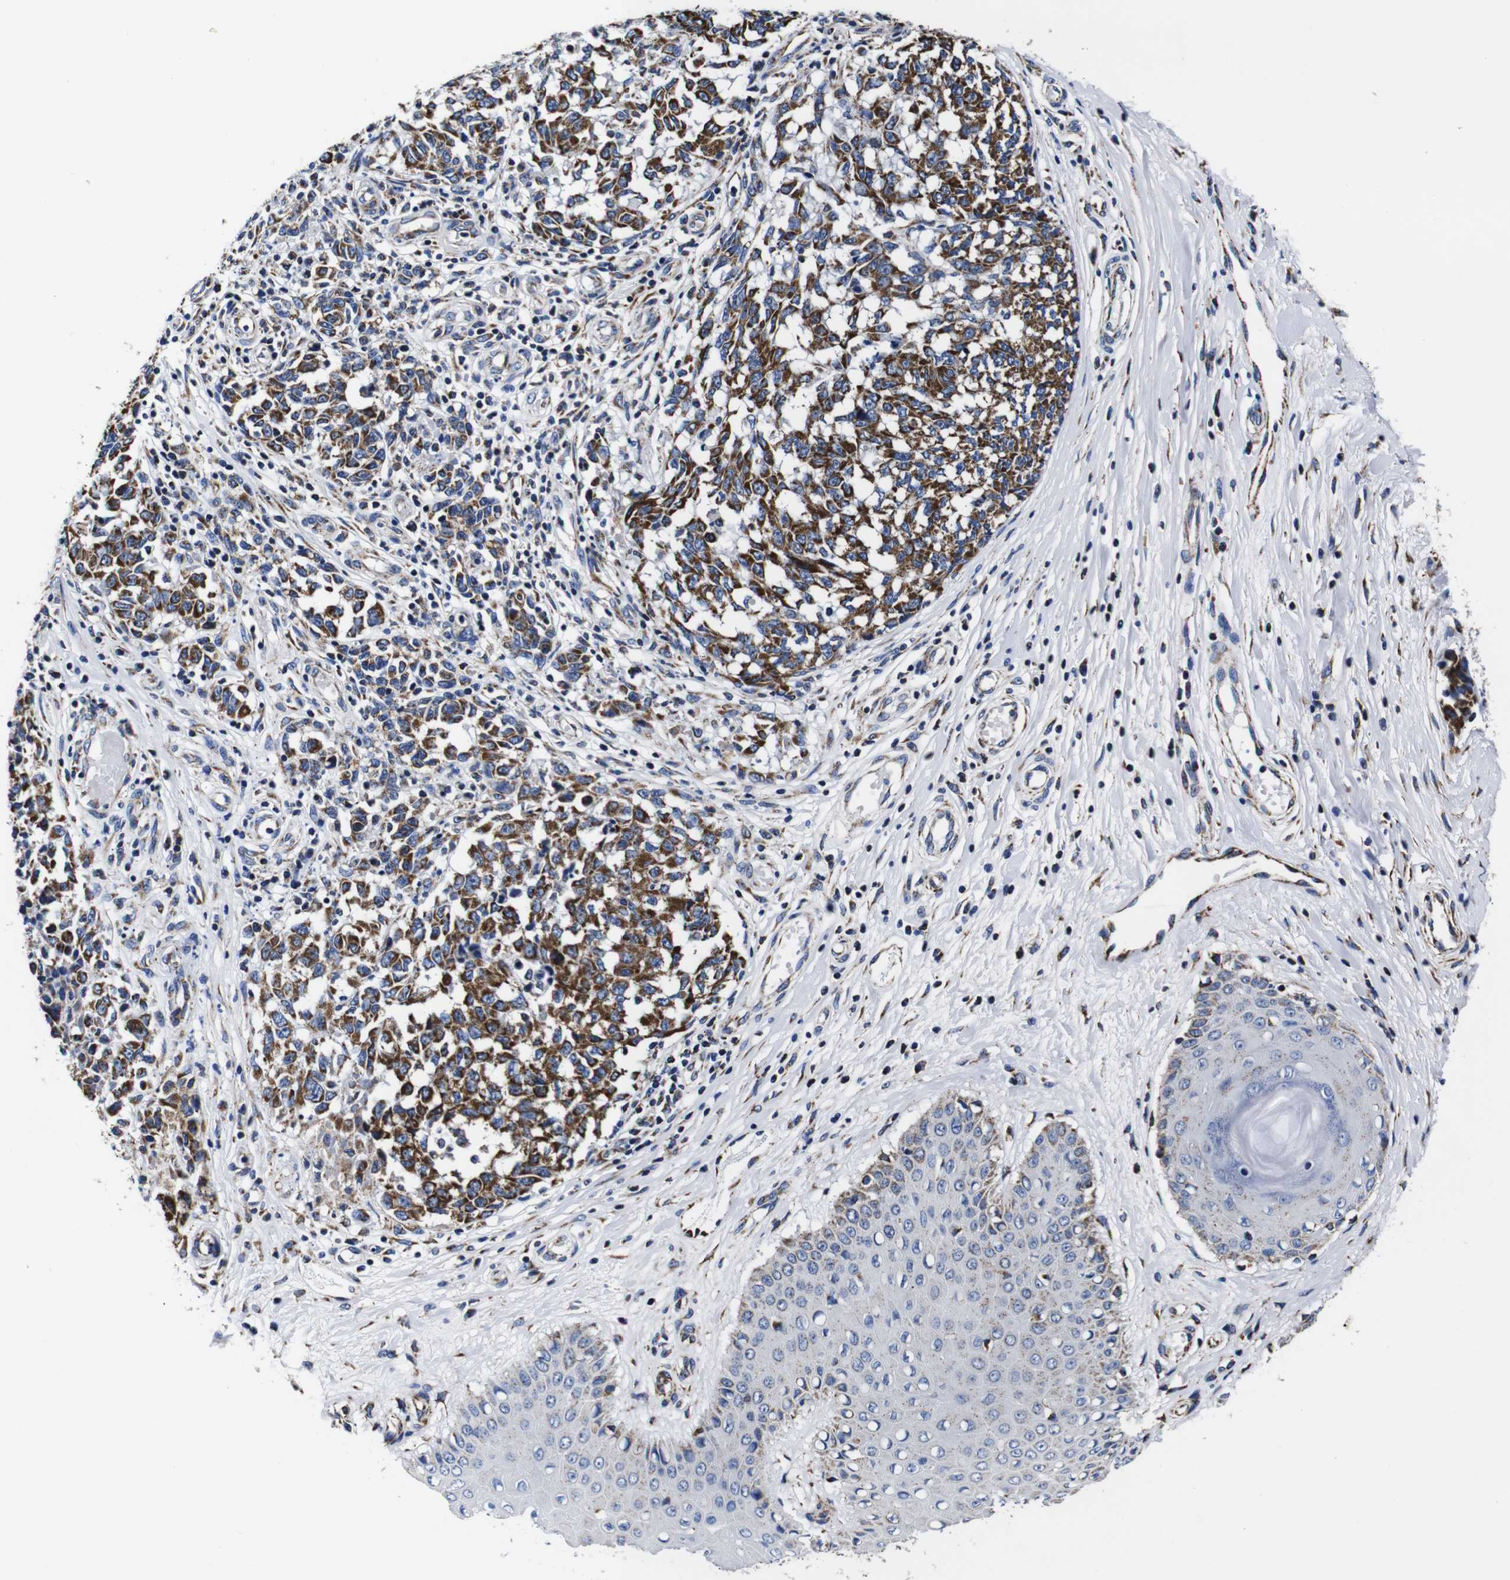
{"staining": {"intensity": "moderate", "quantity": ">75%", "location": "cytoplasmic/membranous"}, "tissue": "melanoma", "cell_type": "Tumor cells", "image_type": "cancer", "snomed": [{"axis": "morphology", "description": "Malignant melanoma, NOS"}, {"axis": "topography", "description": "Skin"}], "caption": "Tumor cells show medium levels of moderate cytoplasmic/membranous expression in about >75% of cells in human melanoma. Nuclei are stained in blue.", "gene": "FKBP9", "patient": {"sex": "female", "age": 64}}